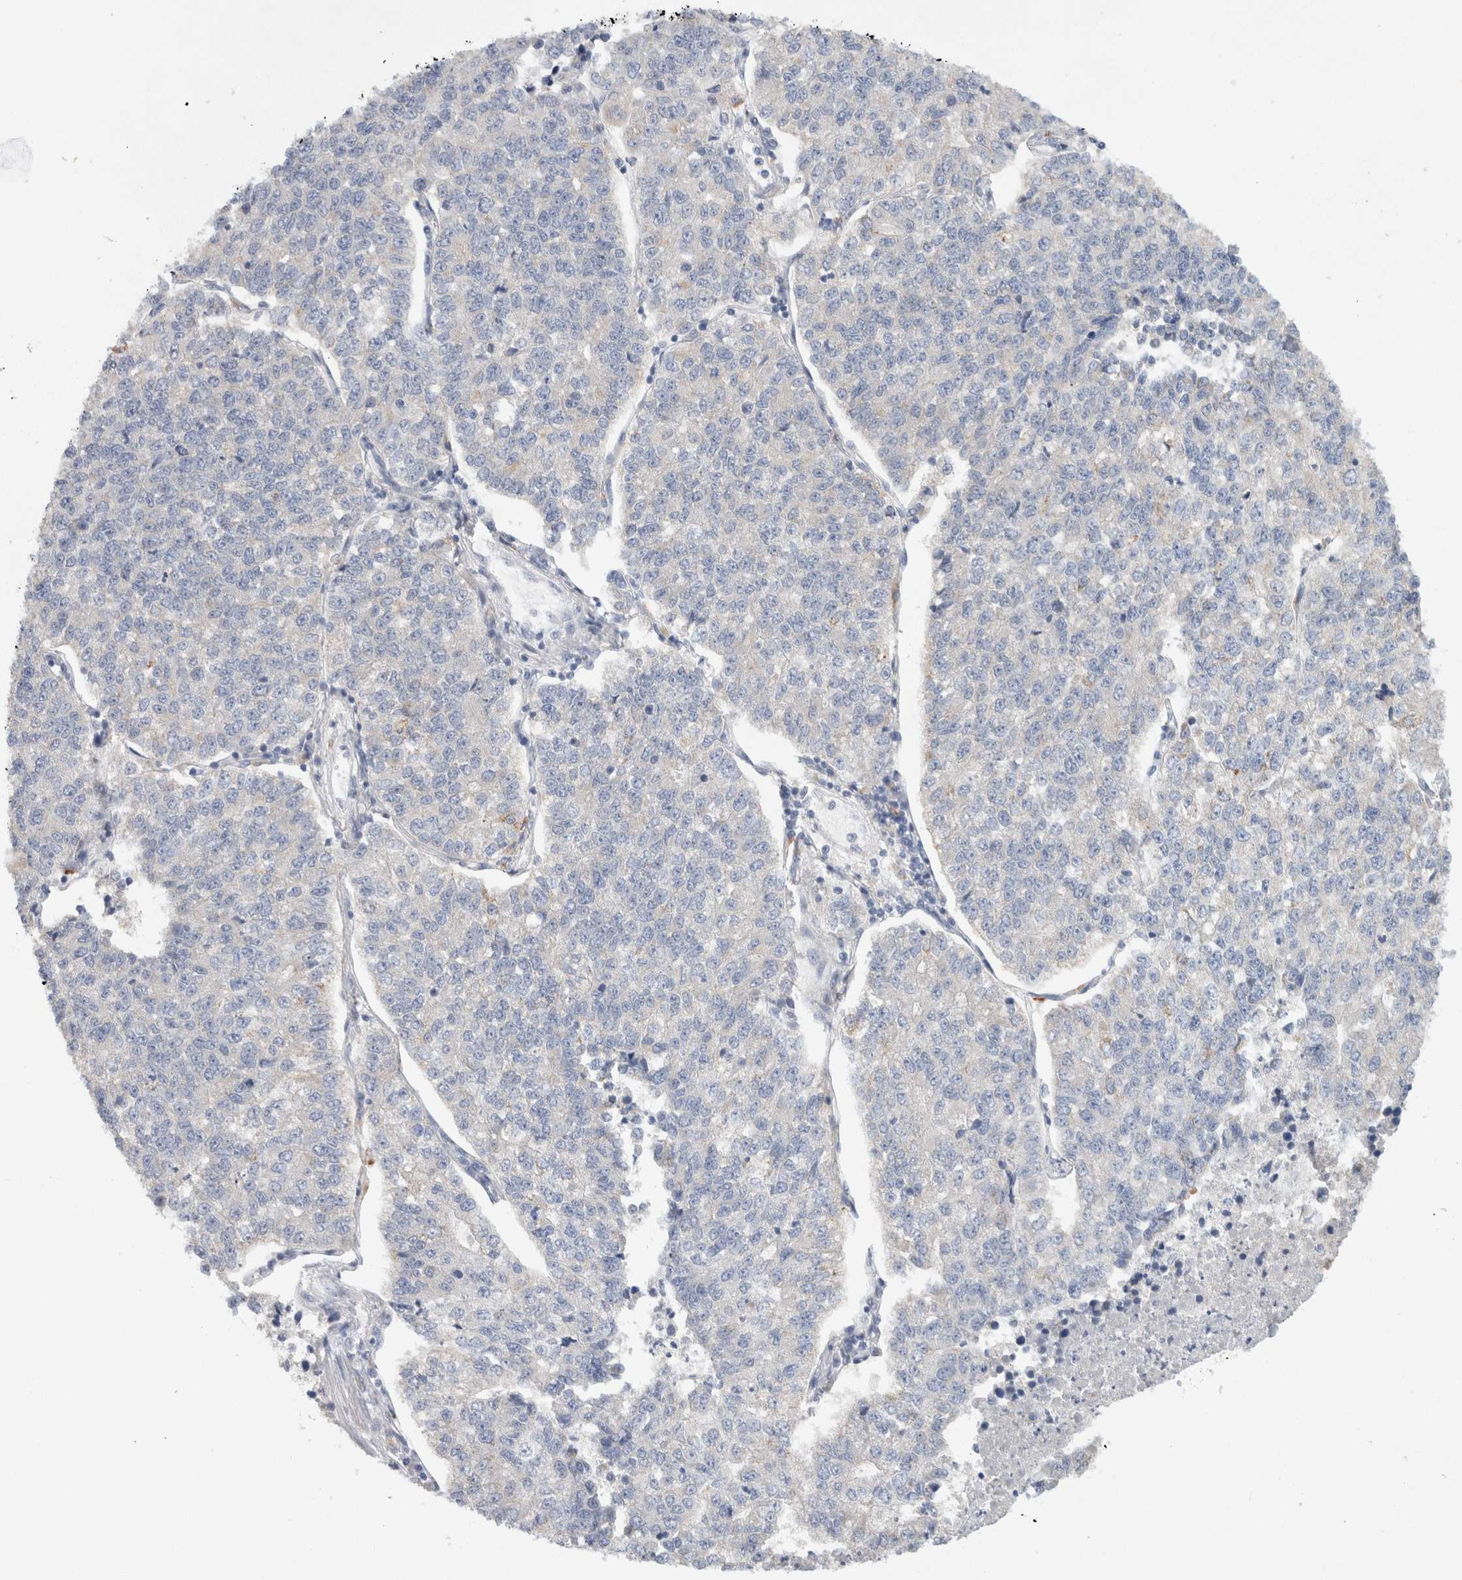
{"staining": {"intensity": "negative", "quantity": "none", "location": "none"}, "tissue": "lung cancer", "cell_type": "Tumor cells", "image_type": "cancer", "snomed": [{"axis": "morphology", "description": "Adenocarcinoma, NOS"}, {"axis": "topography", "description": "Lung"}], "caption": "Immunohistochemistry (IHC) photomicrograph of neoplastic tissue: human lung adenocarcinoma stained with DAB (3,3'-diaminobenzidine) displays no significant protein positivity in tumor cells. (Stains: DAB IHC with hematoxylin counter stain, Microscopy: brightfield microscopy at high magnification).", "gene": "RAB14", "patient": {"sex": "male", "age": 49}}